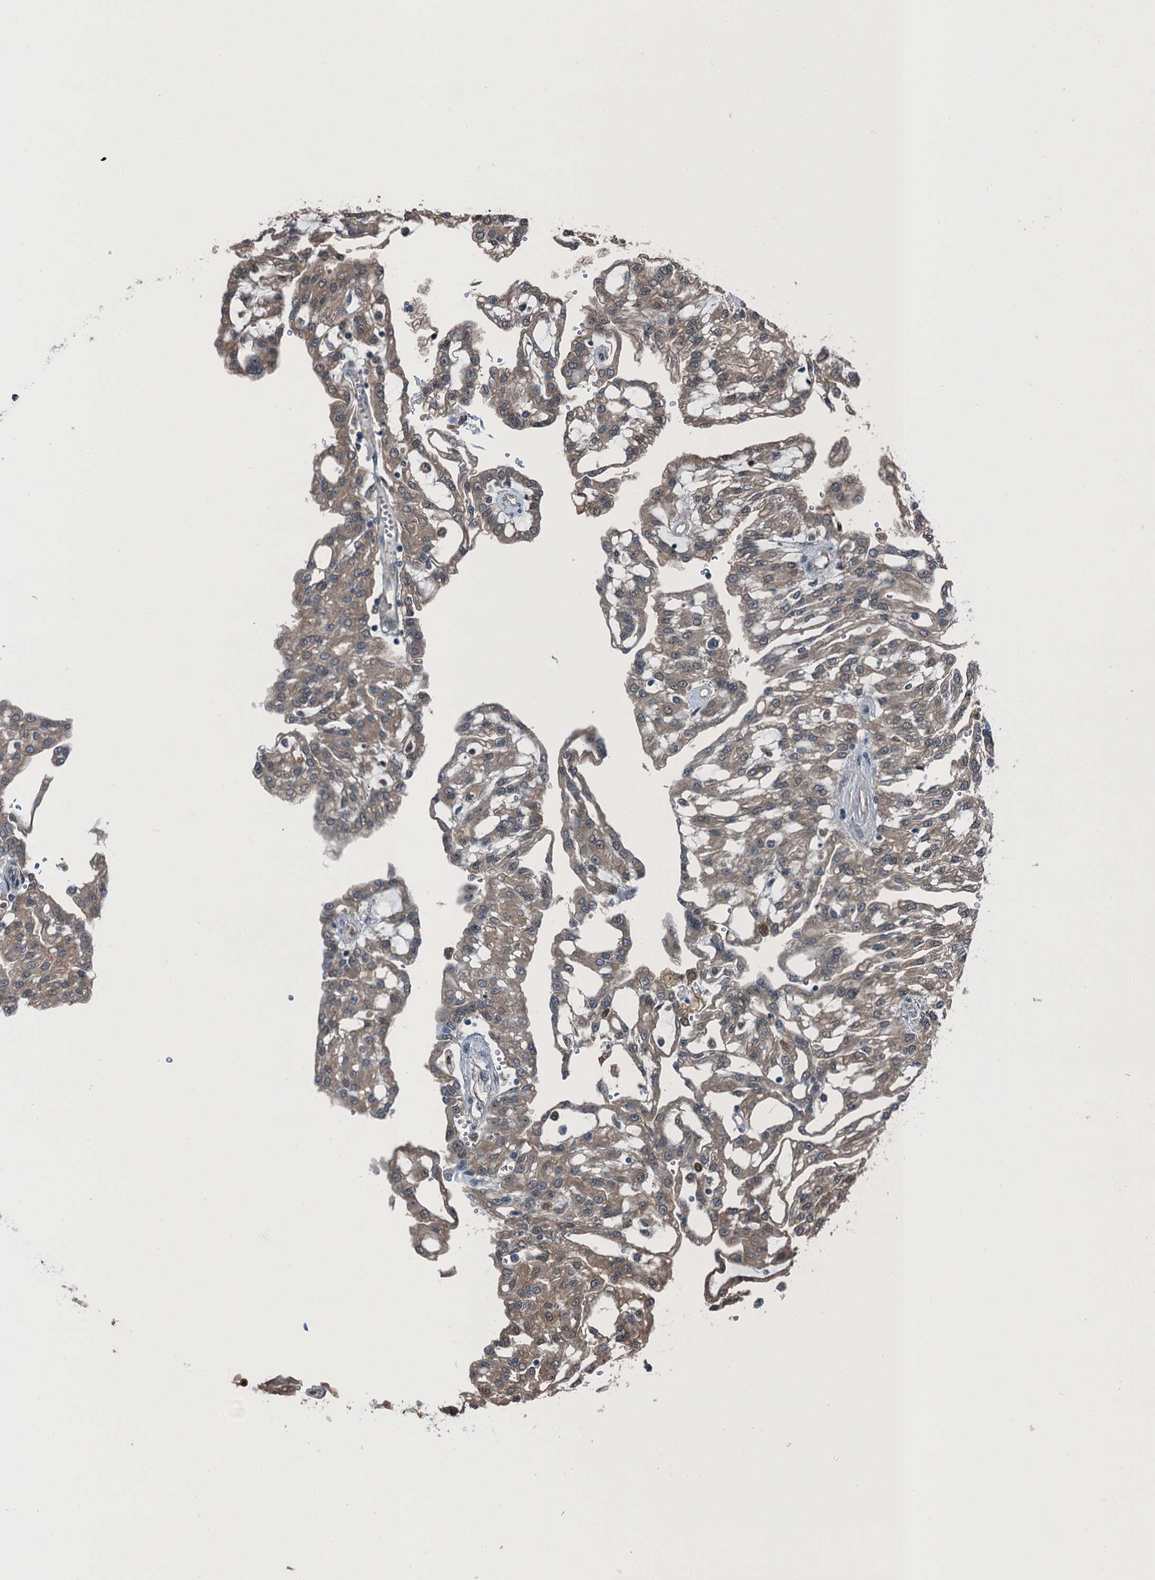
{"staining": {"intensity": "moderate", "quantity": ">75%", "location": "cytoplasmic/membranous"}, "tissue": "renal cancer", "cell_type": "Tumor cells", "image_type": "cancer", "snomed": [{"axis": "morphology", "description": "Adenocarcinoma, NOS"}, {"axis": "topography", "description": "Kidney"}], "caption": "Immunohistochemistry (IHC) histopathology image of neoplastic tissue: human adenocarcinoma (renal) stained using IHC demonstrates medium levels of moderate protein expression localized specifically in the cytoplasmic/membranous of tumor cells, appearing as a cytoplasmic/membranous brown color.", "gene": "RNH1", "patient": {"sex": "male", "age": 63}}